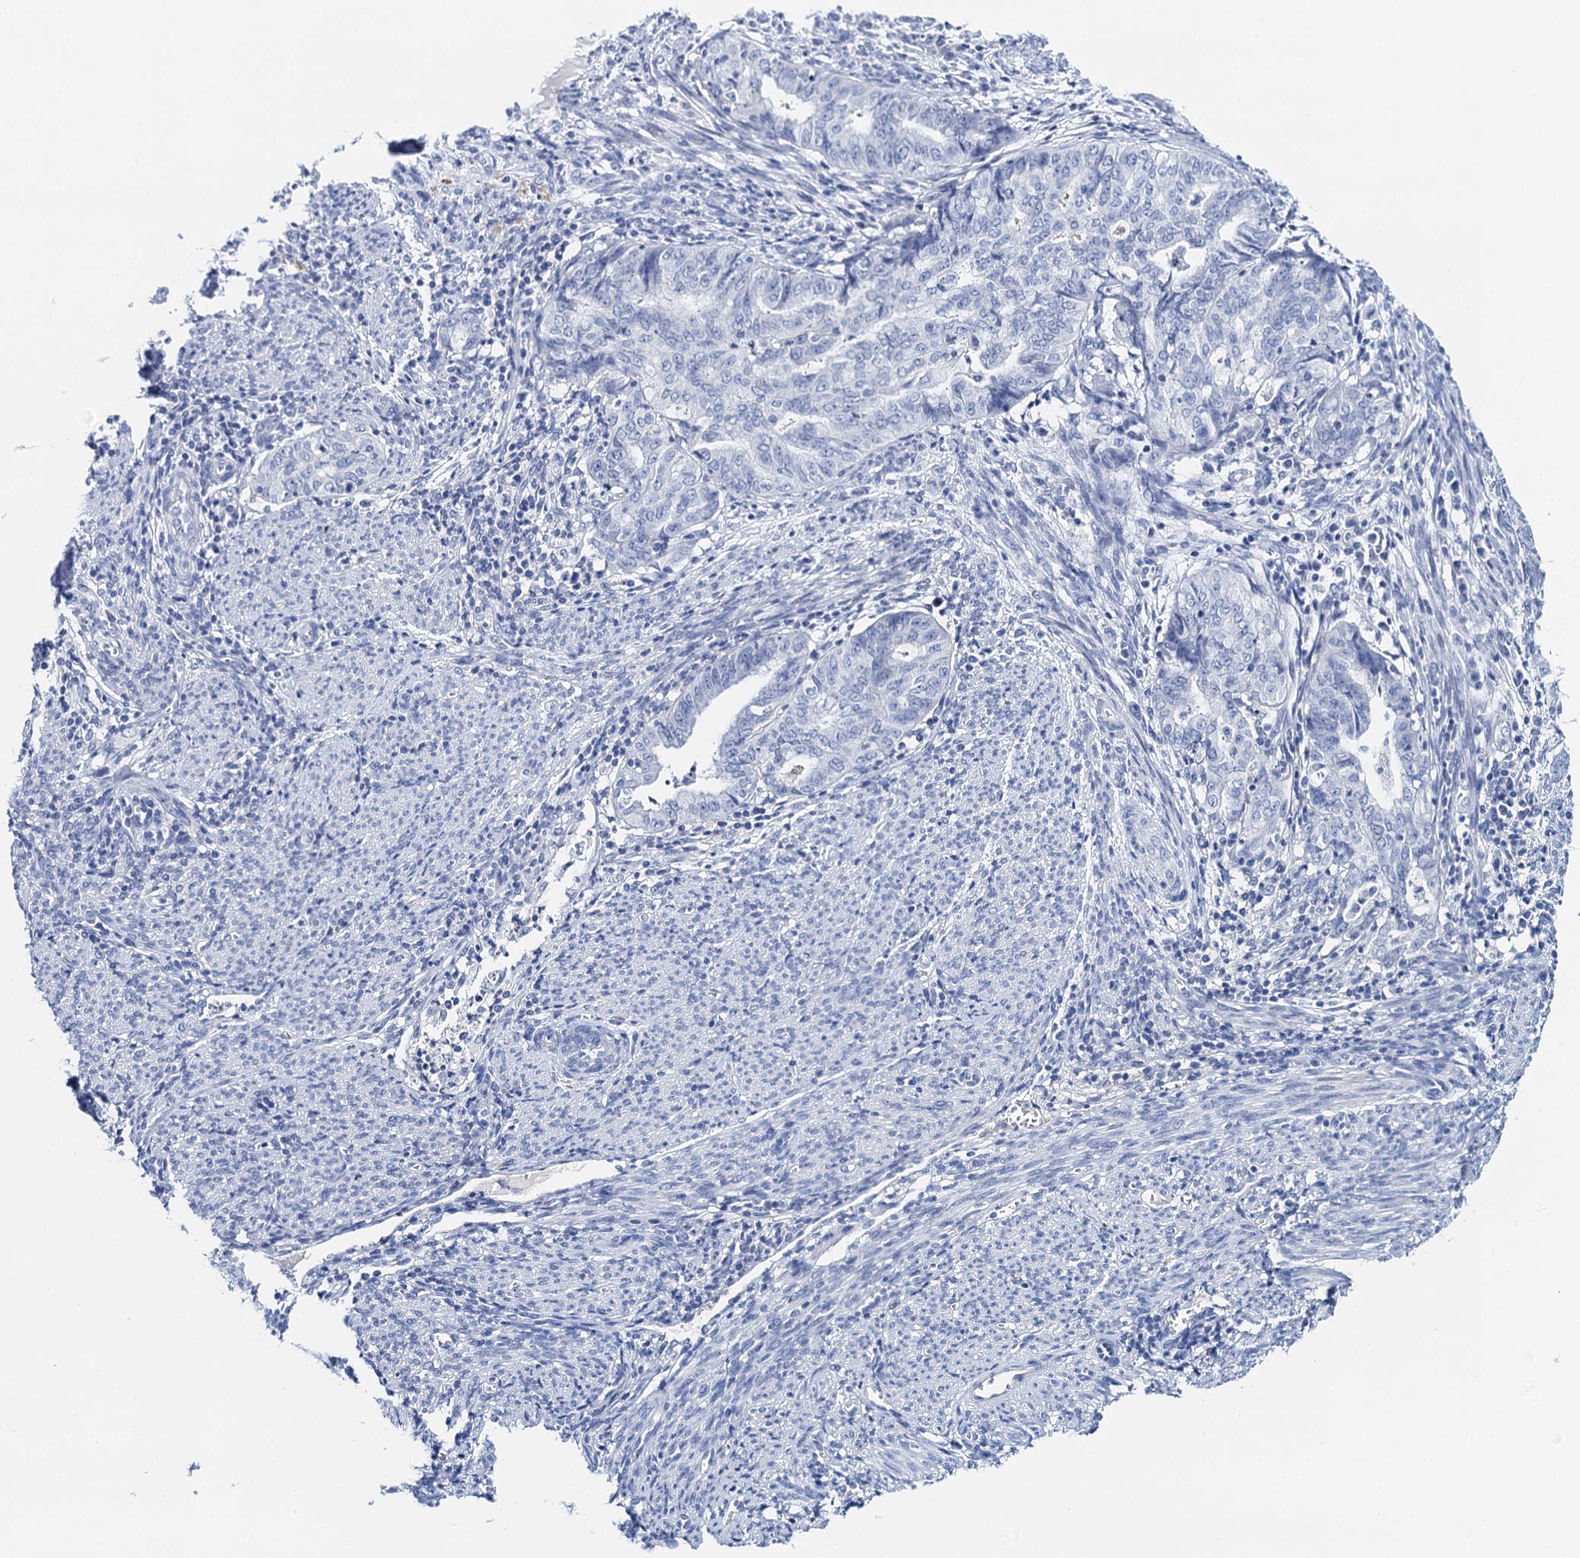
{"staining": {"intensity": "negative", "quantity": "none", "location": "none"}, "tissue": "endometrial cancer", "cell_type": "Tumor cells", "image_type": "cancer", "snomed": [{"axis": "morphology", "description": "Adenocarcinoma, NOS"}, {"axis": "topography", "description": "Endometrium"}], "caption": "Tumor cells show no significant positivity in endometrial cancer.", "gene": "LYPD3", "patient": {"sex": "female", "age": 79}}